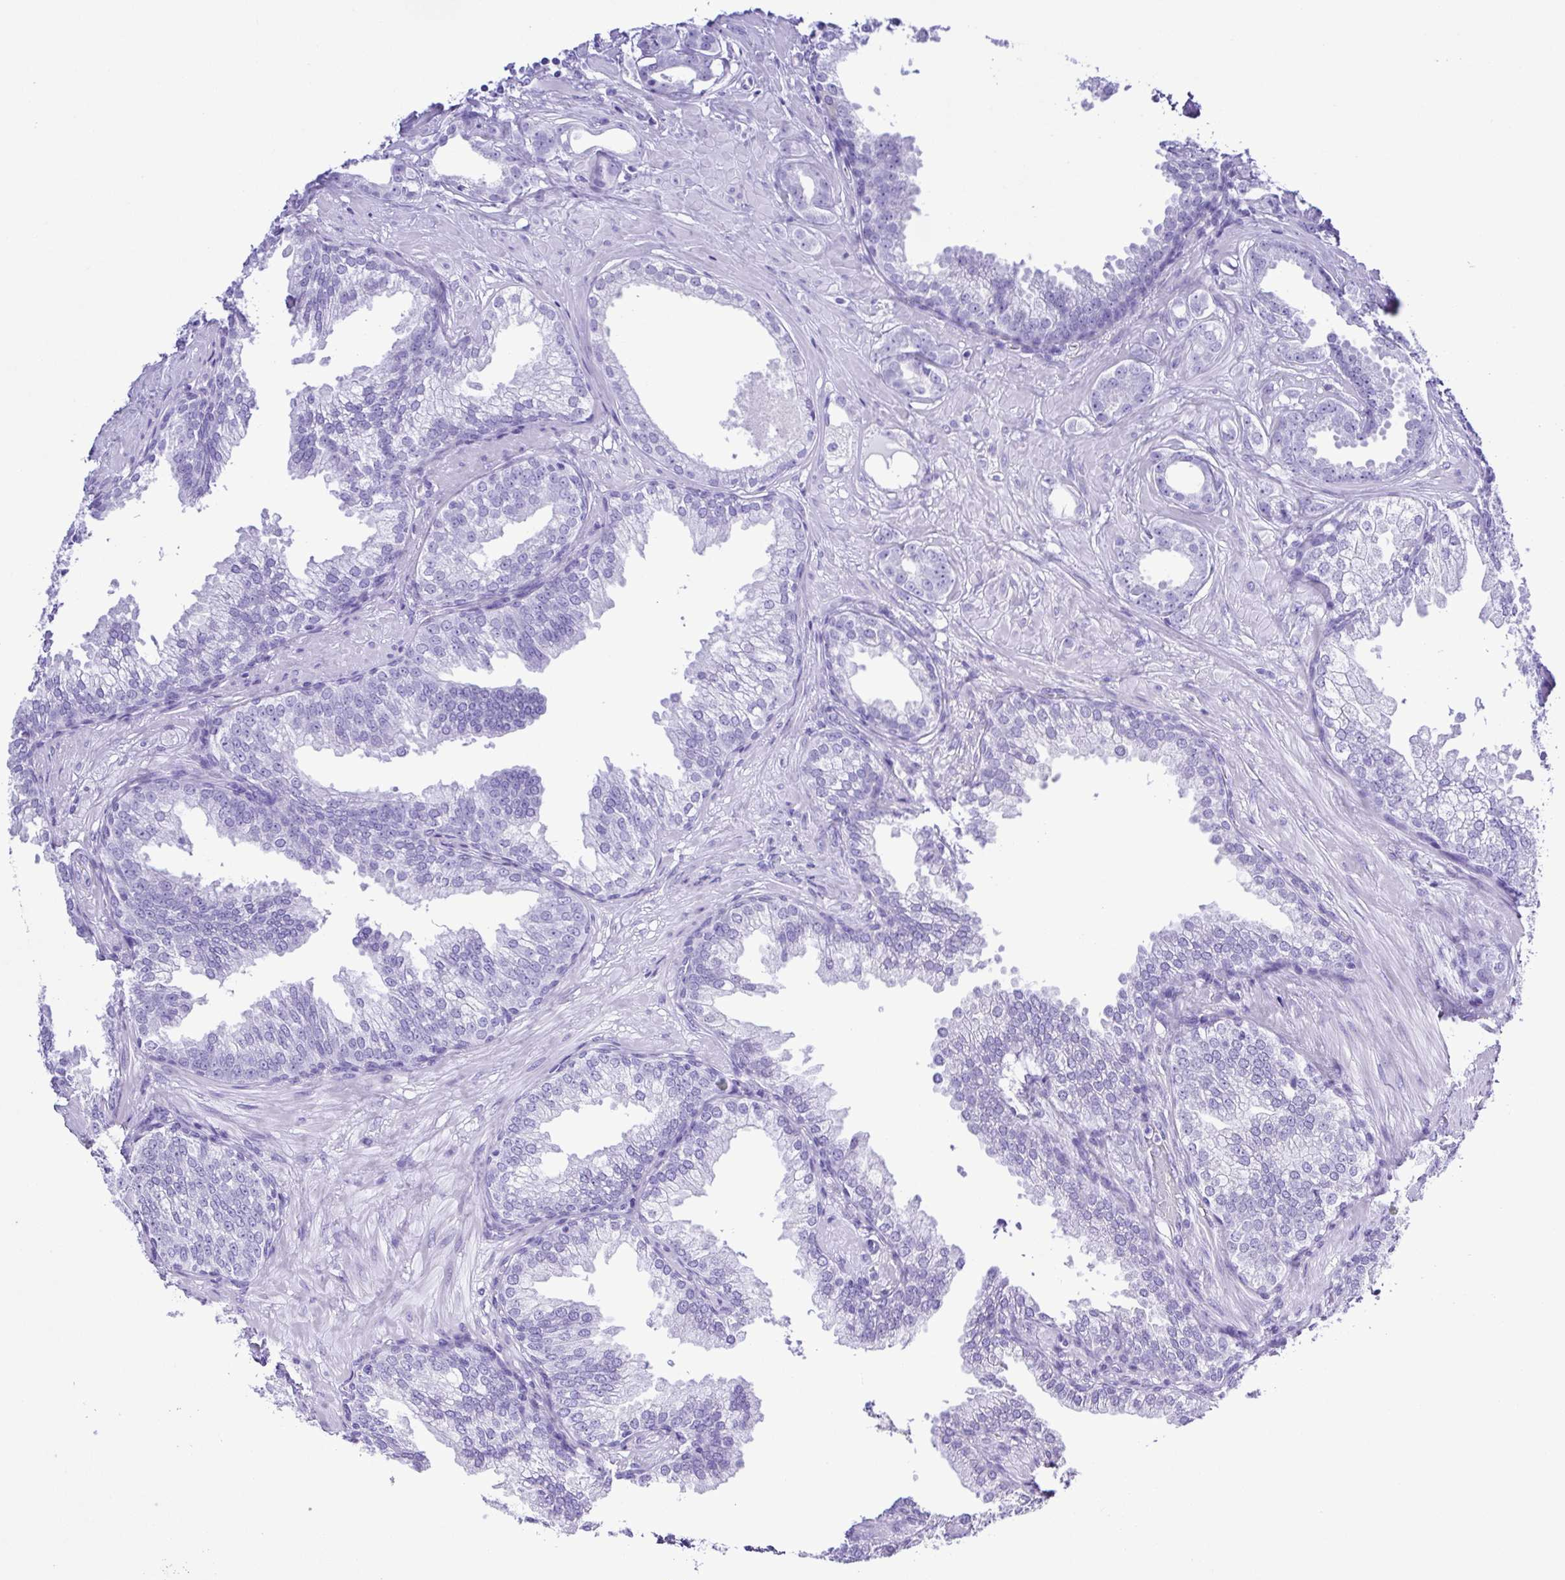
{"staining": {"intensity": "negative", "quantity": "none", "location": "none"}, "tissue": "prostate cancer", "cell_type": "Tumor cells", "image_type": "cancer", "snomed": [{"axis": "morphology", "description": "Adenocarcinoma, Low grade"}, {"axis": "topography", "description": "Prostate"}], "caption": "This is an immunohistochemistry photomicrograph of human adenocarcinoma (low-grade) (prostate). There is no positivity in tumor cells.", "gene": "SYT1", "patient": {"sex": "male", "age": 65}}